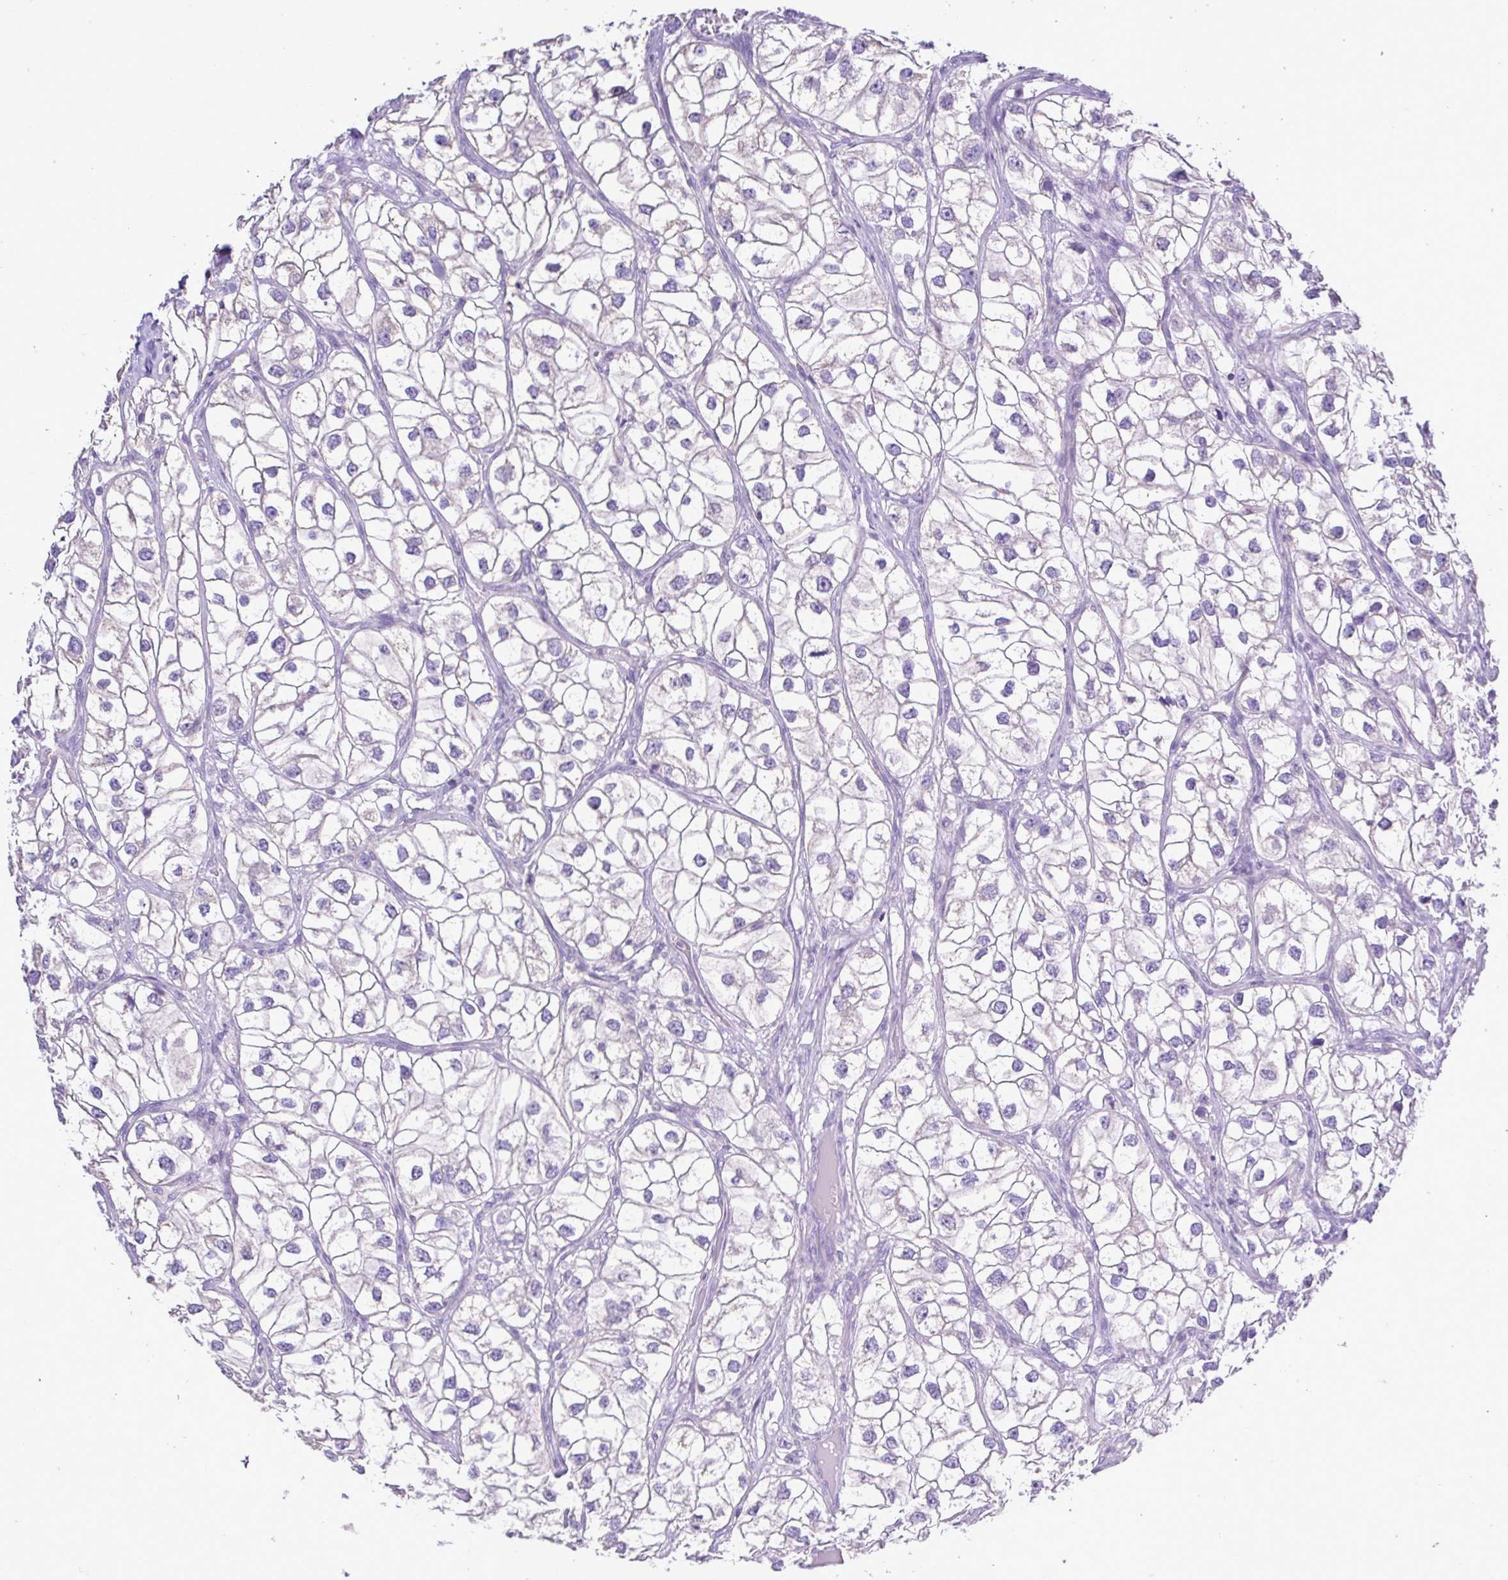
{"staining": {"intensity": "negative", "quantity": "none", "location": "none"}, "tissue": "renal cancer", "cell_type": "Tumor cells", "image_type": "cancer", "snomed": [{"axis": "morphology", "description": "Adenocarcinoma, NOS"}, {"axis": "topography", "description": "Kidney"}], "caption": "Photomicrograph shows no protein positivity in tumor cells of renal cancer tissue.", "gene": "PLA2G4E", "patient": {"sex": "male", "age": 59}}